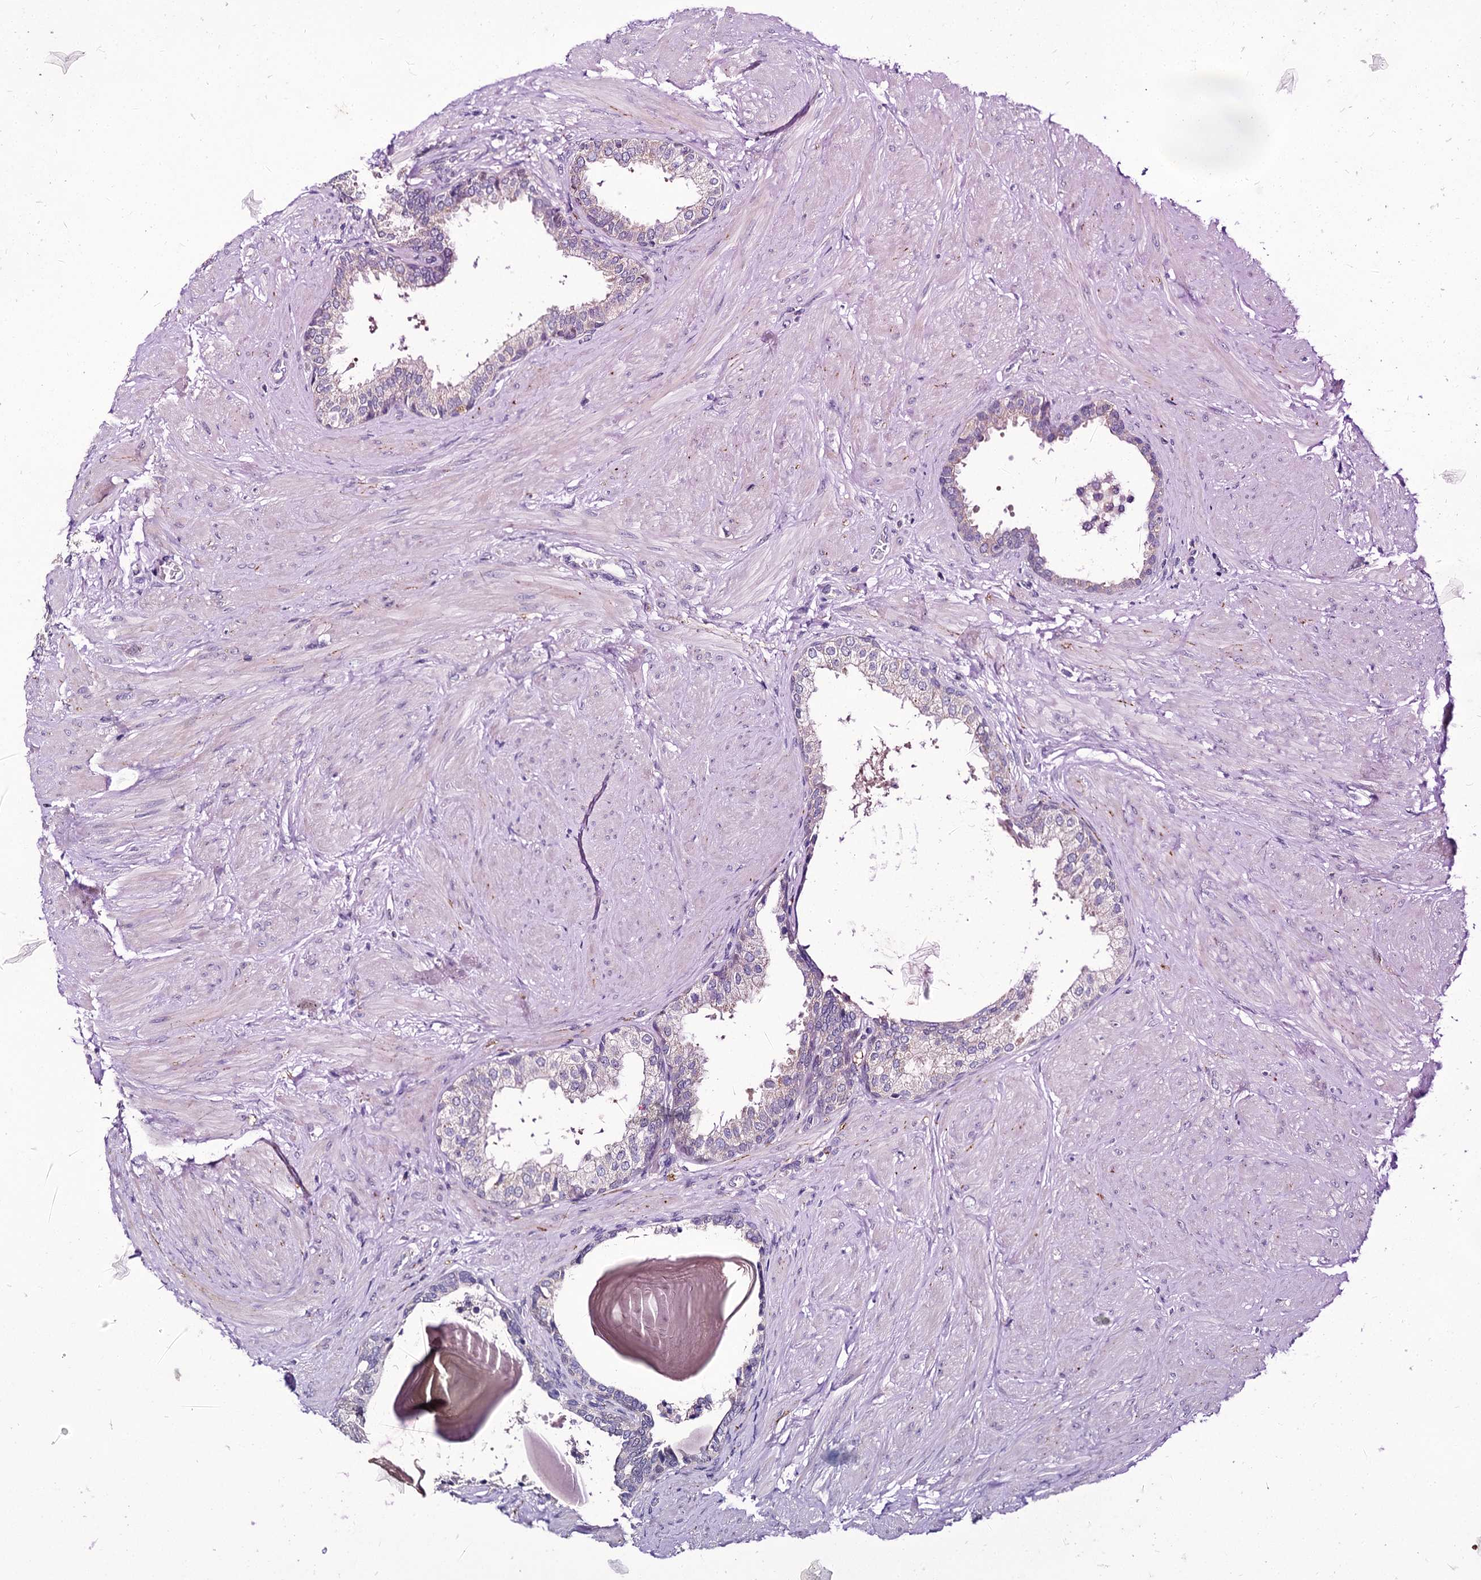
{"staining": {"intensity": "negative", "quantity": "none", "location": "none"}, "tissue": "prostate", "cell_type": "Glandular cells", "image_type": "normal", "snomed": [{"axis": "morphology", "description": "Normal tissue, NOS"}, {"axis": "topography", "description": "Prostate"}], "caption": "Image shows no significant protein positivity in glandular cells of normal prostate.", "gene": "PANX2", "patient": {"sex": "male", "age": 48}}